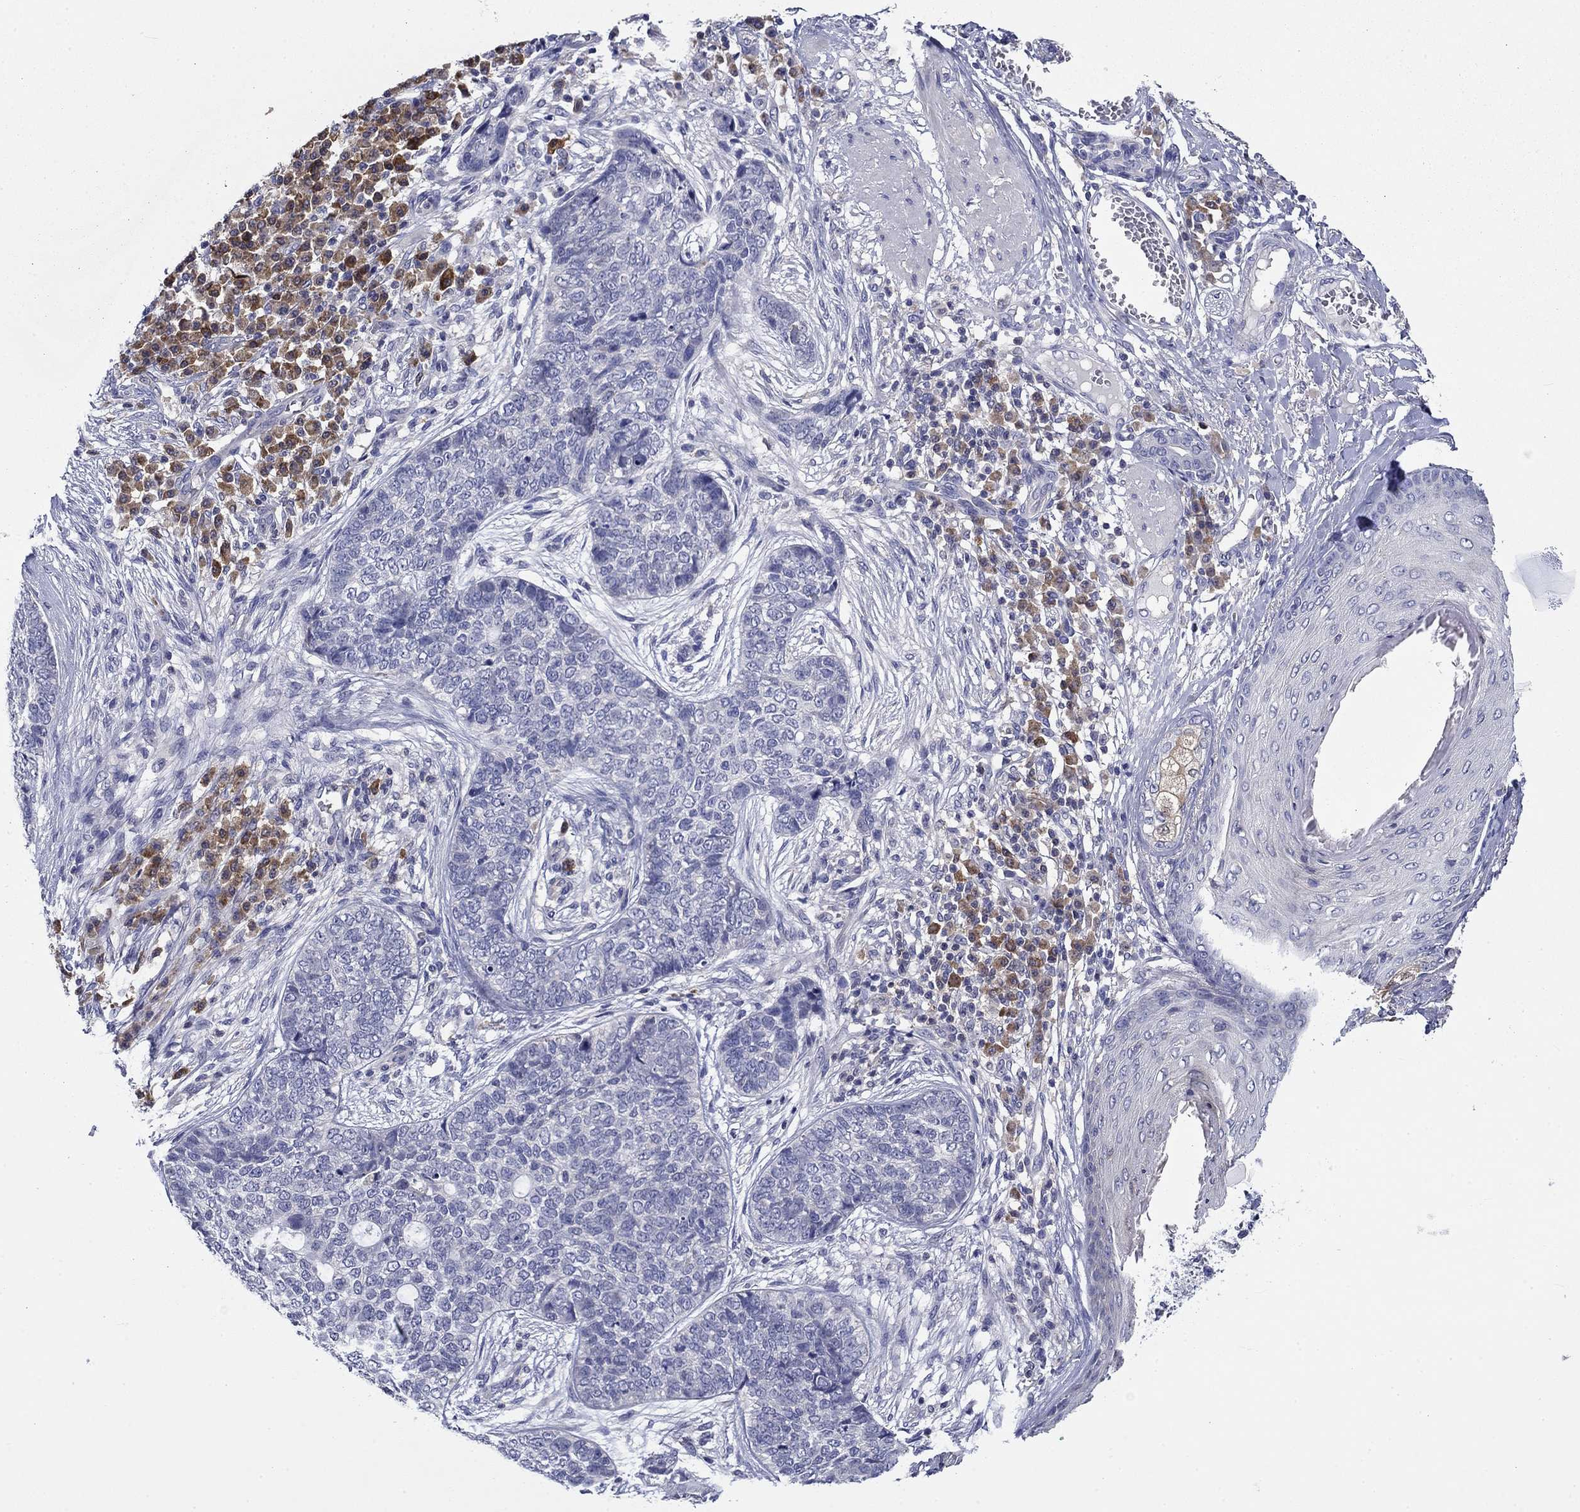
{"staining": {"intensity": "negative", "quantity": "none", "location": "none"}, "tissue": "skin cancer", "cell_type": "Tumor cells", "image_type": "cancer", "snomed": [{"axis": "morphology", "description": "Basal cell carcinoma"}, {"axis": "topography", "description": "Skin"}], "caption": "Histopathology image shows no significant protein expression in tumor cells of skin basal cell carcinoma. (DAB (3,3'-diaminobenzidine) immunohistochemistry visualized using brightfield microscopy, high magnification).", "gene": "POU2F2", "patient": {"sex": "female", "age": 69}}